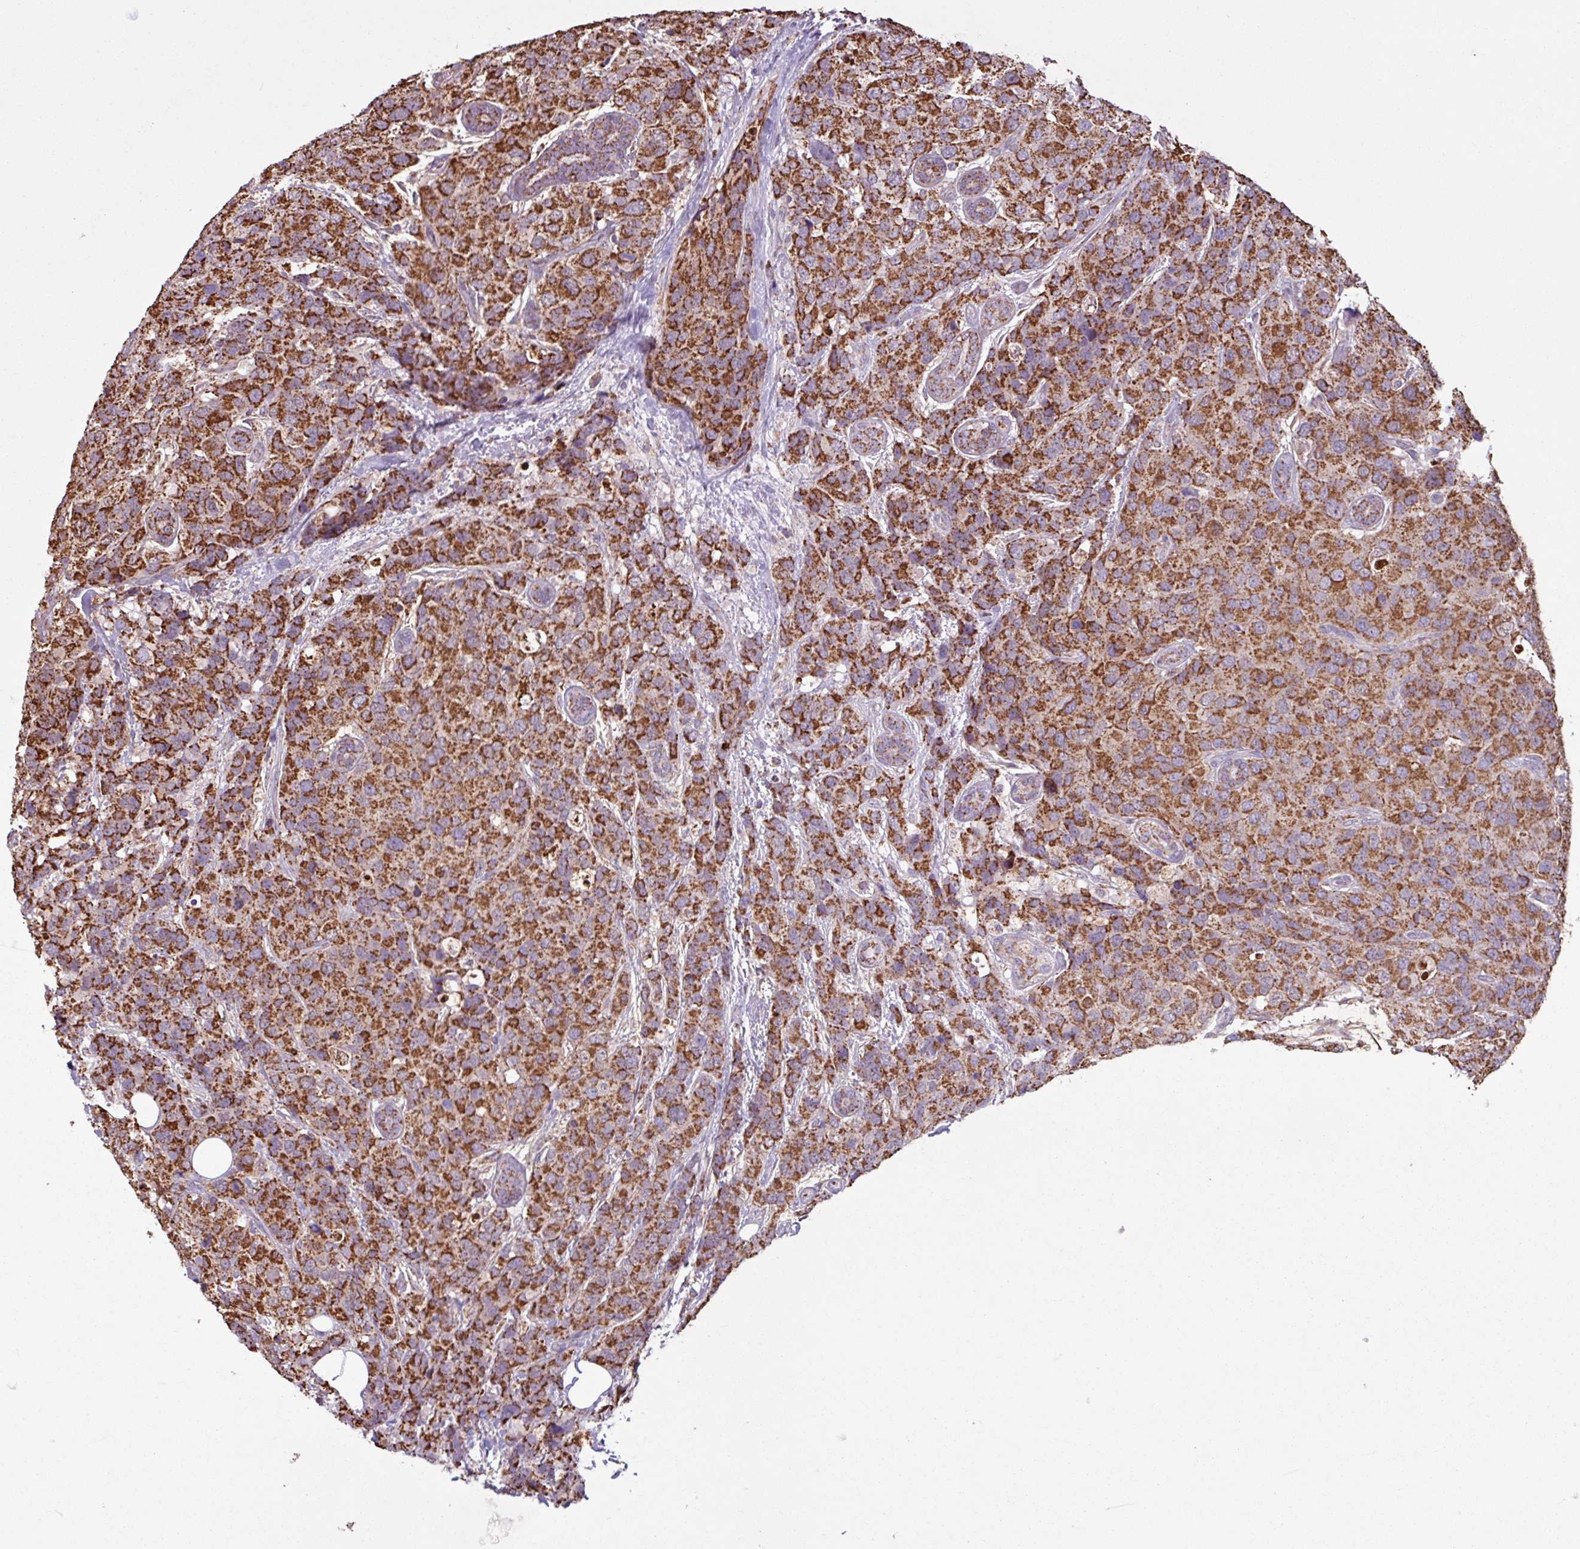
{"staining": {"intensity": "strong", "quantity": ">75%", "location": "cytoplasmic/membranous"}, "tissue": "breast cancer", "cell_type": "Tumor cells", "image_type": "cancer", "snomed": [{"axis": "morphology", "description": "Lobular carcinoma"}, {"axis": "topography", "description": "Breast"}], "caption": "This photomicrograph exhibits immunohistochemistry staining of breast cancer (lobular carcinoma), with high strong cytoplasmic/membranous expression in approximately >75% of tumor cells.", "gene": "ALG8", "patient": {"sex": "female", "age": 59}}